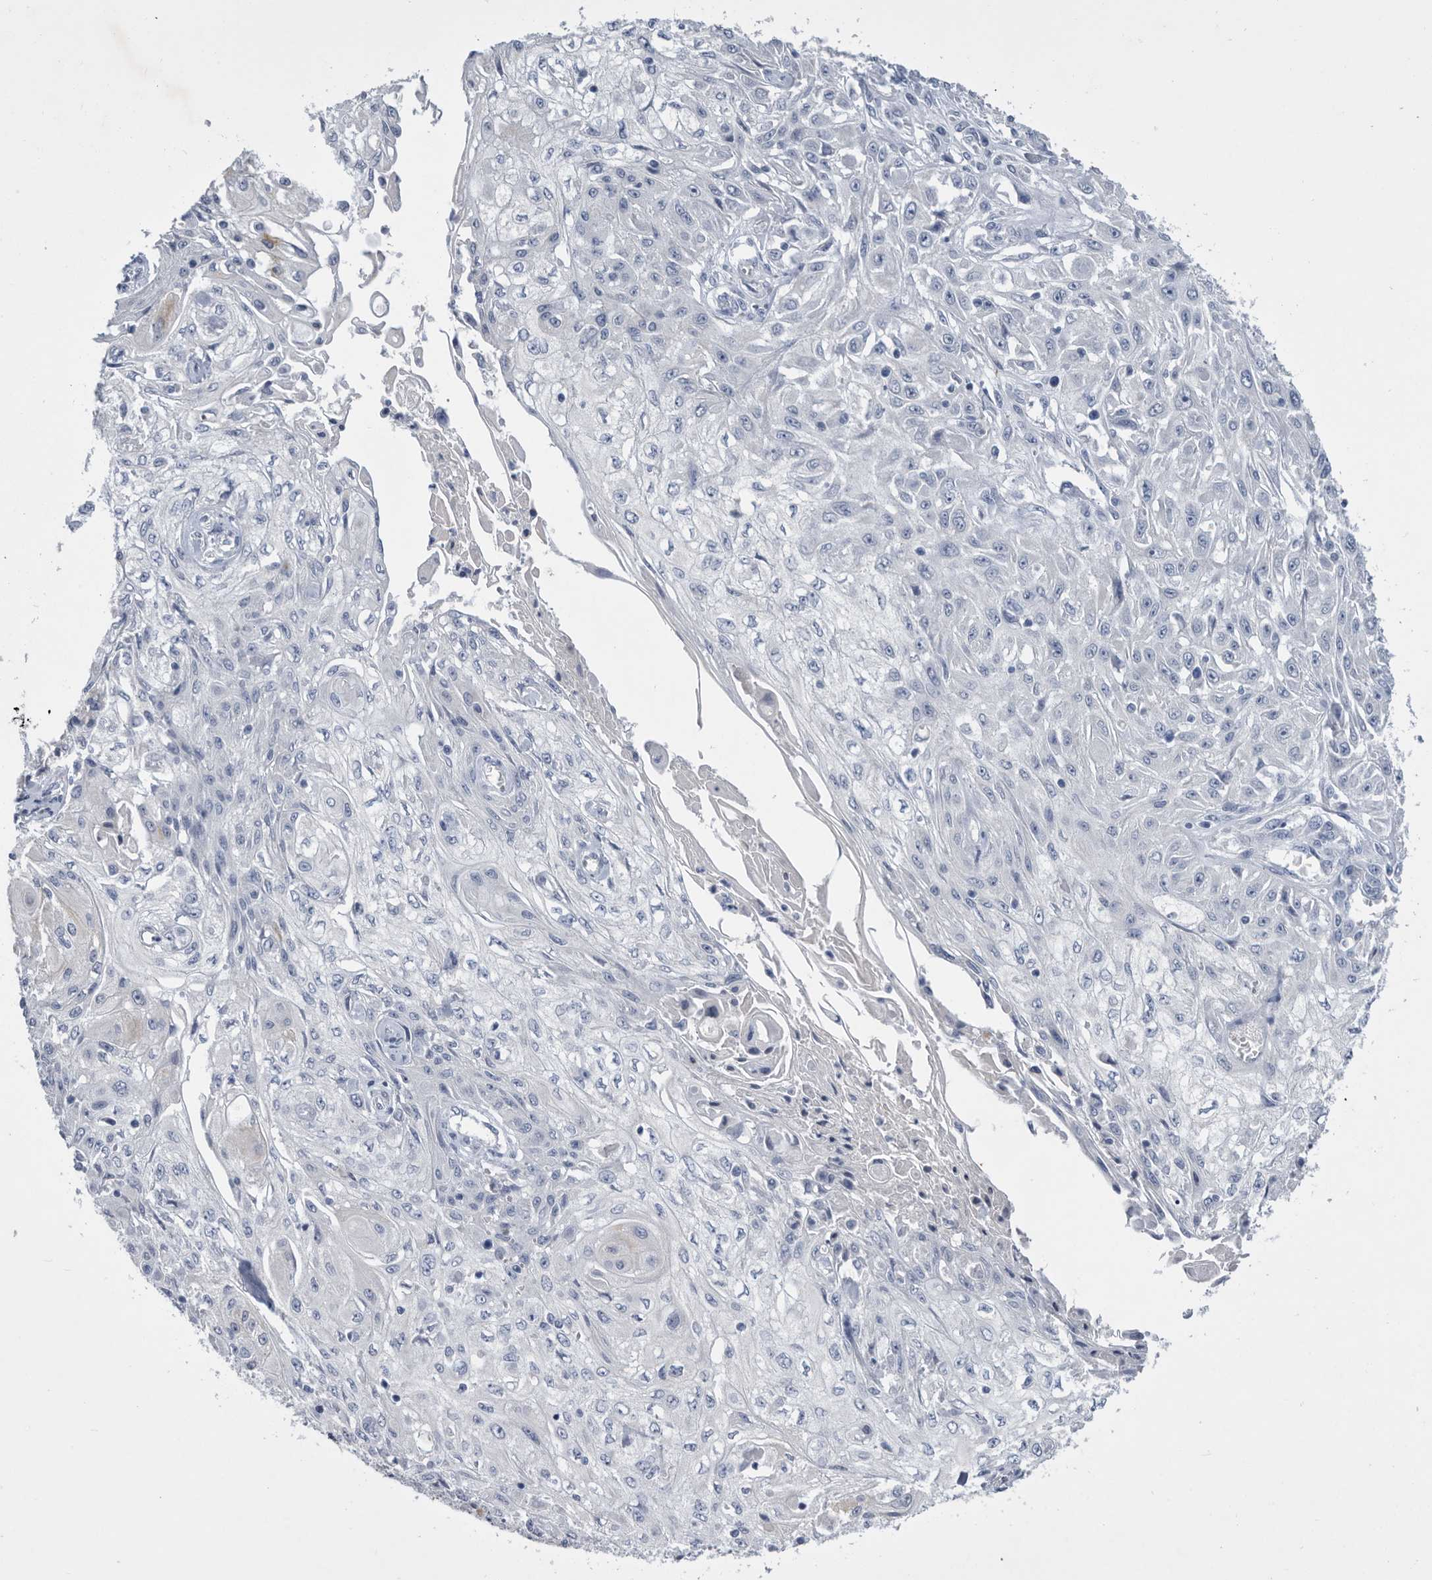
{"staining": {"intensity": "negative", "quantity": "none", "location": "none"}, "tissue": "skin cancer", "cell_type": "Tumor cells", "image_type": "cancer", "snomed": [{"axis": "morphology", "description": "Squamous cell carcinoma, NOS"}, {"axis": "morphology", "description": "Squamous cell carcinoma, metastatic, NOS"}, {"axis": "topography", "description": "Skin"}, {"axis": "topography", "description": "Lymph node"}], "caption": "Squamous cell carcinoma (skin) stained for a protein using IHC shows no expression tumor cells.", "gene": "BTBD6", "patient": {"sex": "male", "age": 75}}